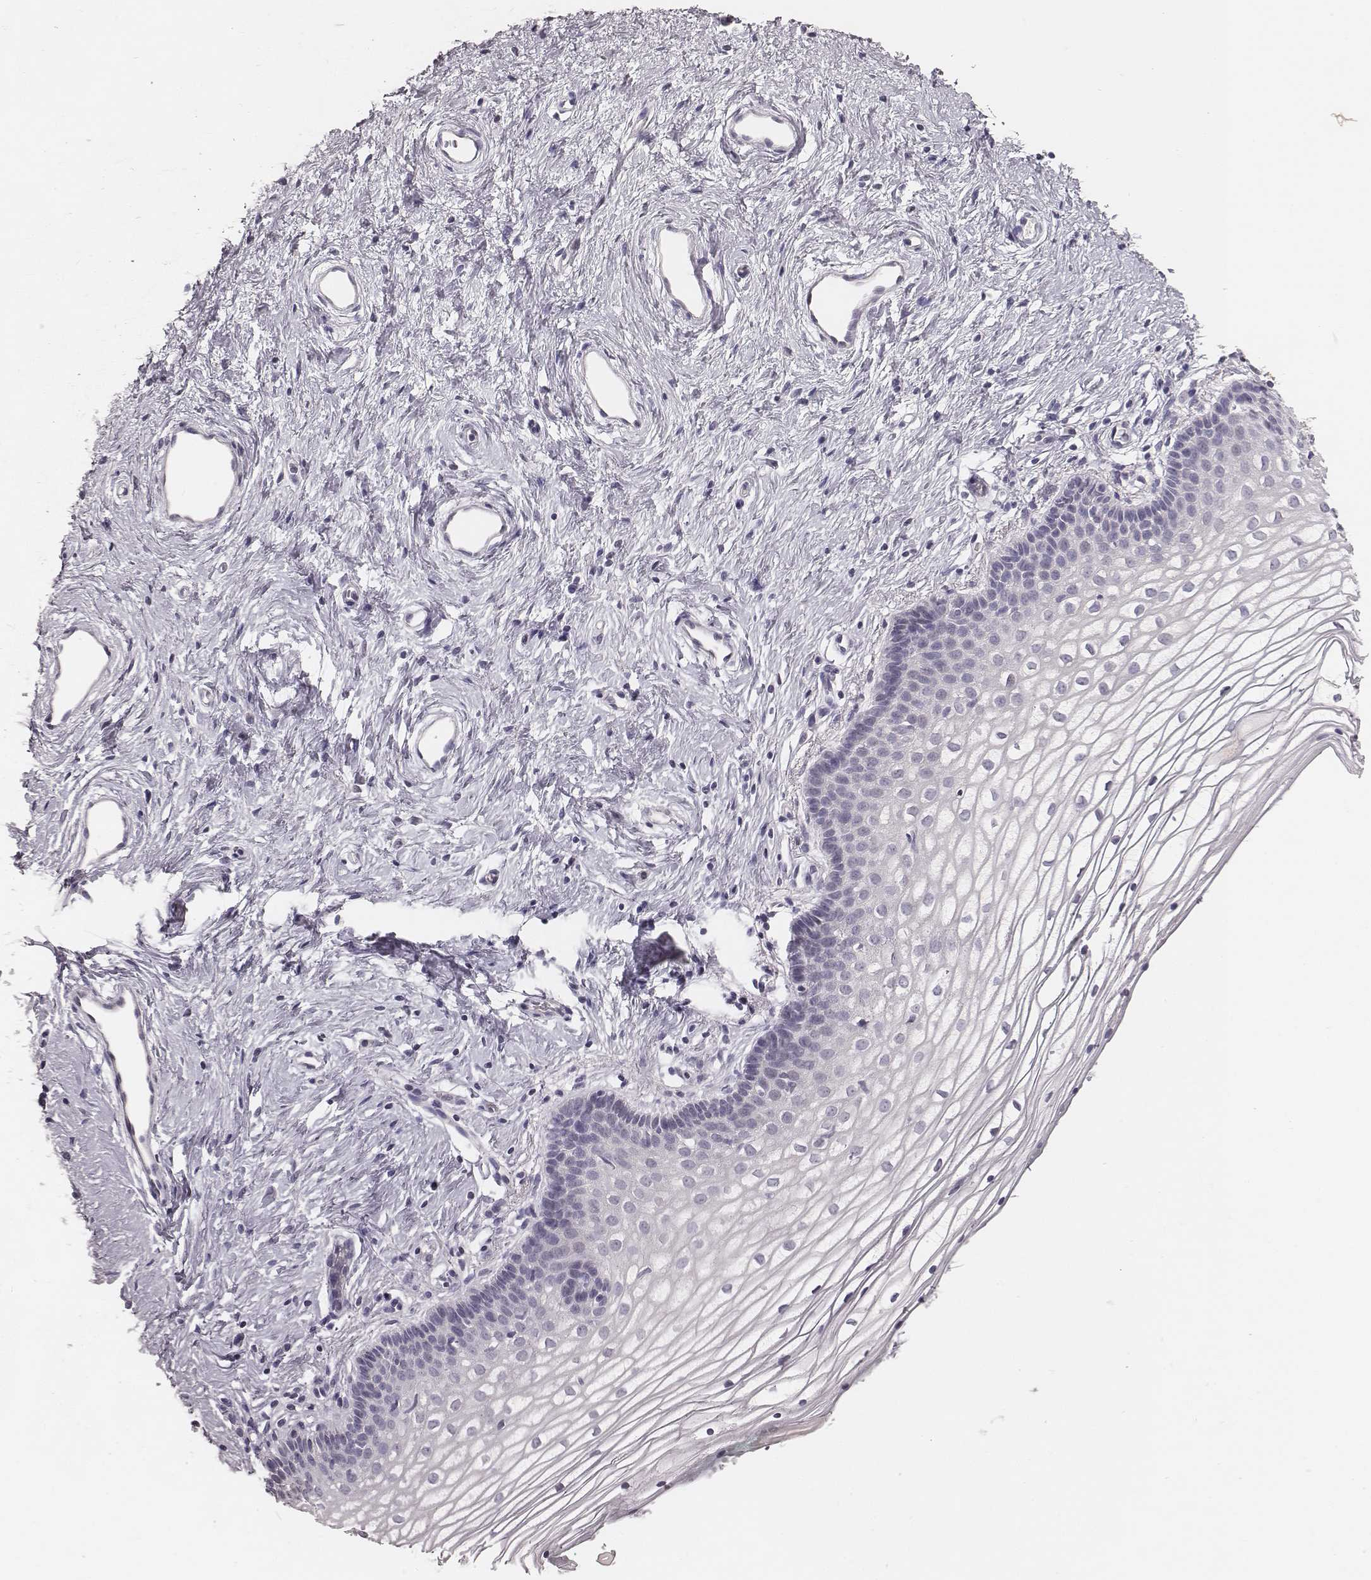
{"staining": {"intensity": "negative", "quantity": "none", "location": "none"}, "tissue": "vagina", "cell_type": "Squamous epithelial cells", "image_type": "normal", "snomed": [{"axis": "morphology", "description": "Normal tissue, NOS"}, {"axis": "topography", "description": "Vagina"}], "caption": "High magnification brightfield microscopy of normal vagina stained with DAB (brown) and counterstained with hematoxylin (blue): squamous epithelial cells show no significant expression. (DAB immunohistochemistry (IHC) with hematoxylin counter stain).", "gene": "CSHL1", "patient": {"sex": "female", "age": 36}}